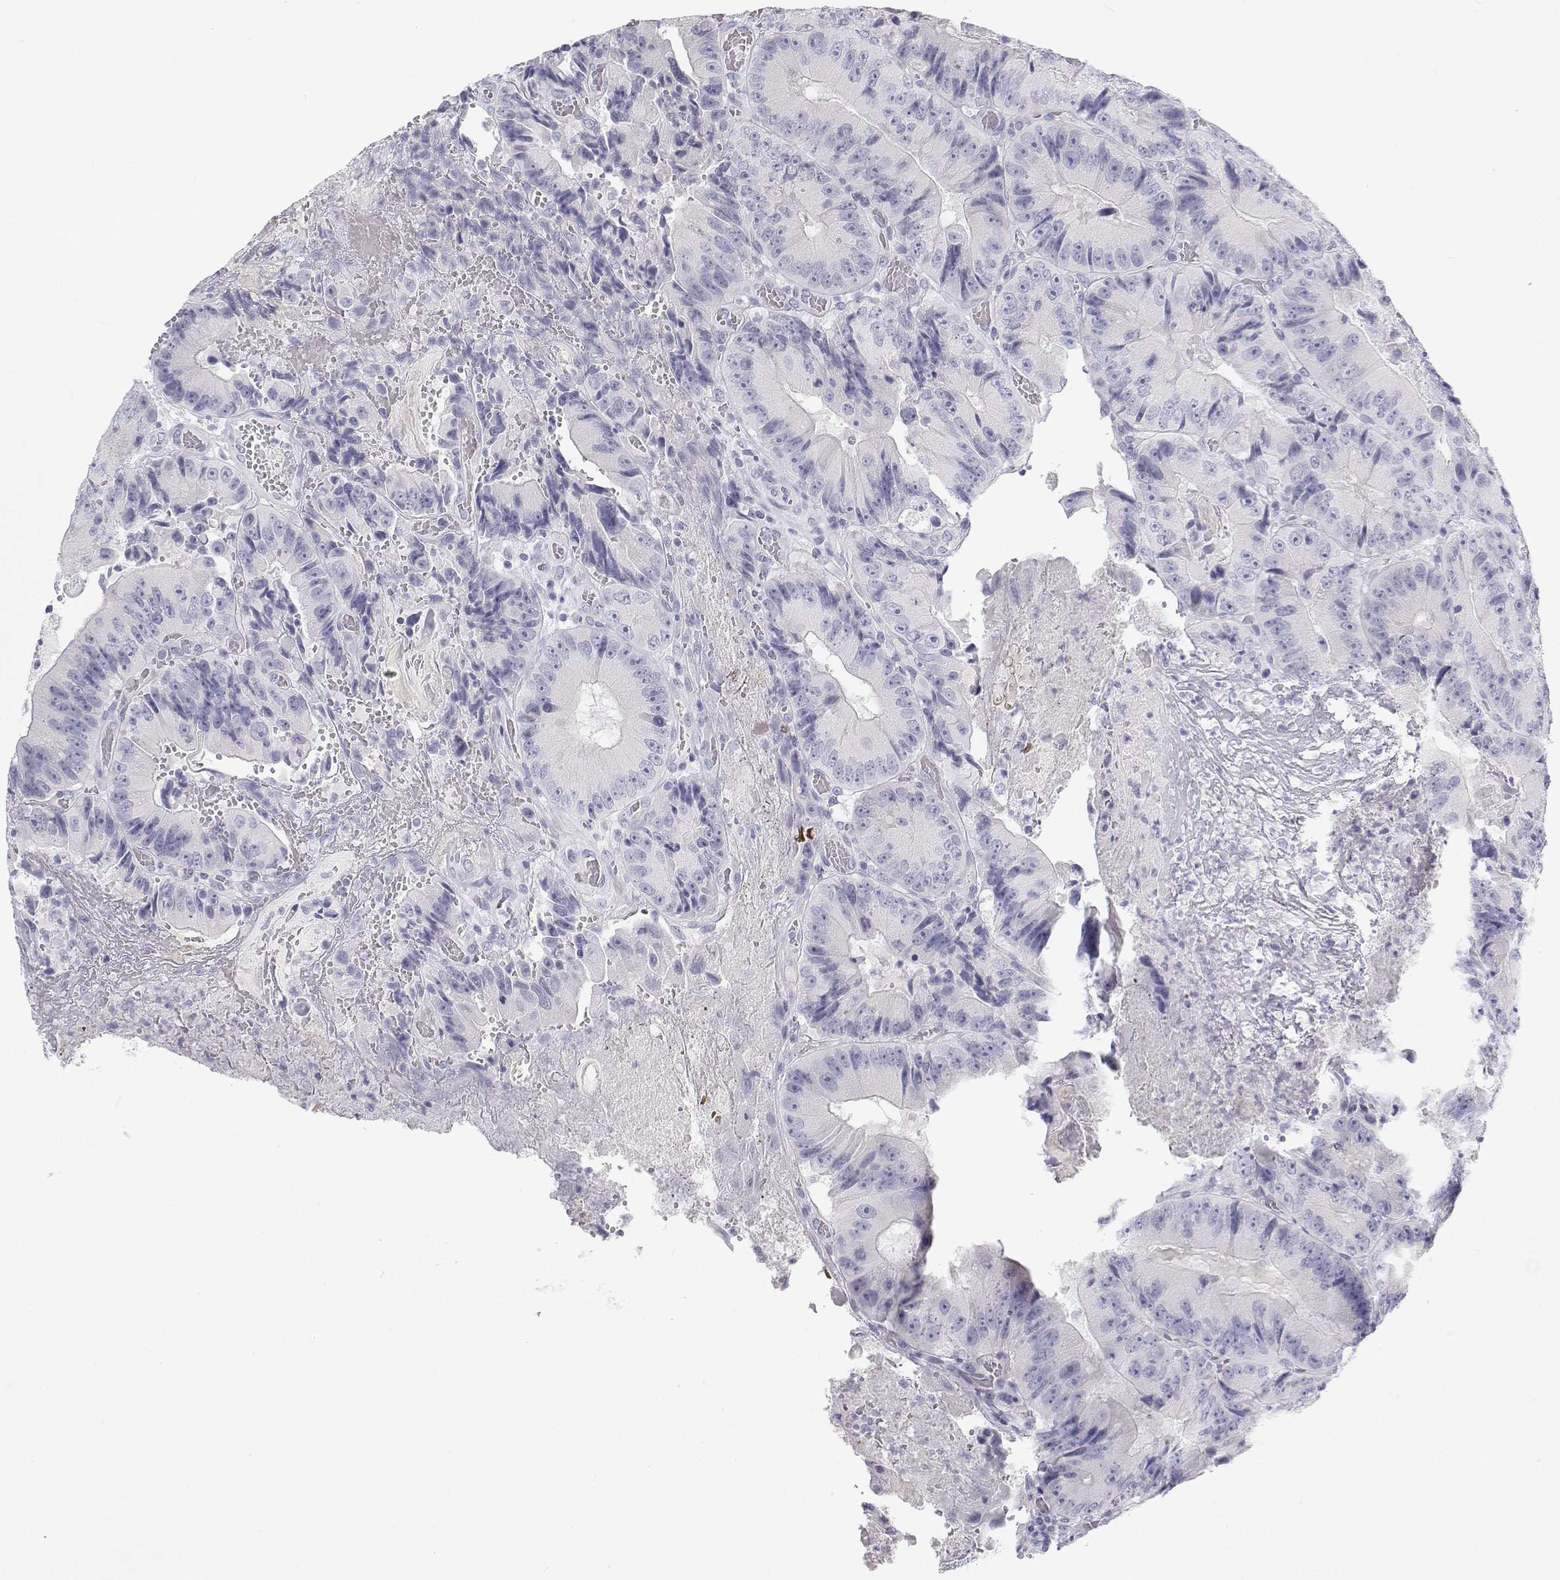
{"staining": {"intensity": "negative", "quantity": "none", "location": "none"}, "tissue": "colorectal cancer", "cell_type": "Tumor cells", "image_type": "cancer", "snomed": [{"axis": "morphology", "description": "Adenocarcinoma, NOS"}, {"axis": "topography", "description": "Colon"}], "caption": "High magnification brightfield microscopy of colorectal cancer (adenocarcinoma) stained with DAB (brown) and counterstained with hematoxylin (blue): tumor cells show no significant expression.", "gene": "TTN", "patient": {"sex": "female", "age": 86}}